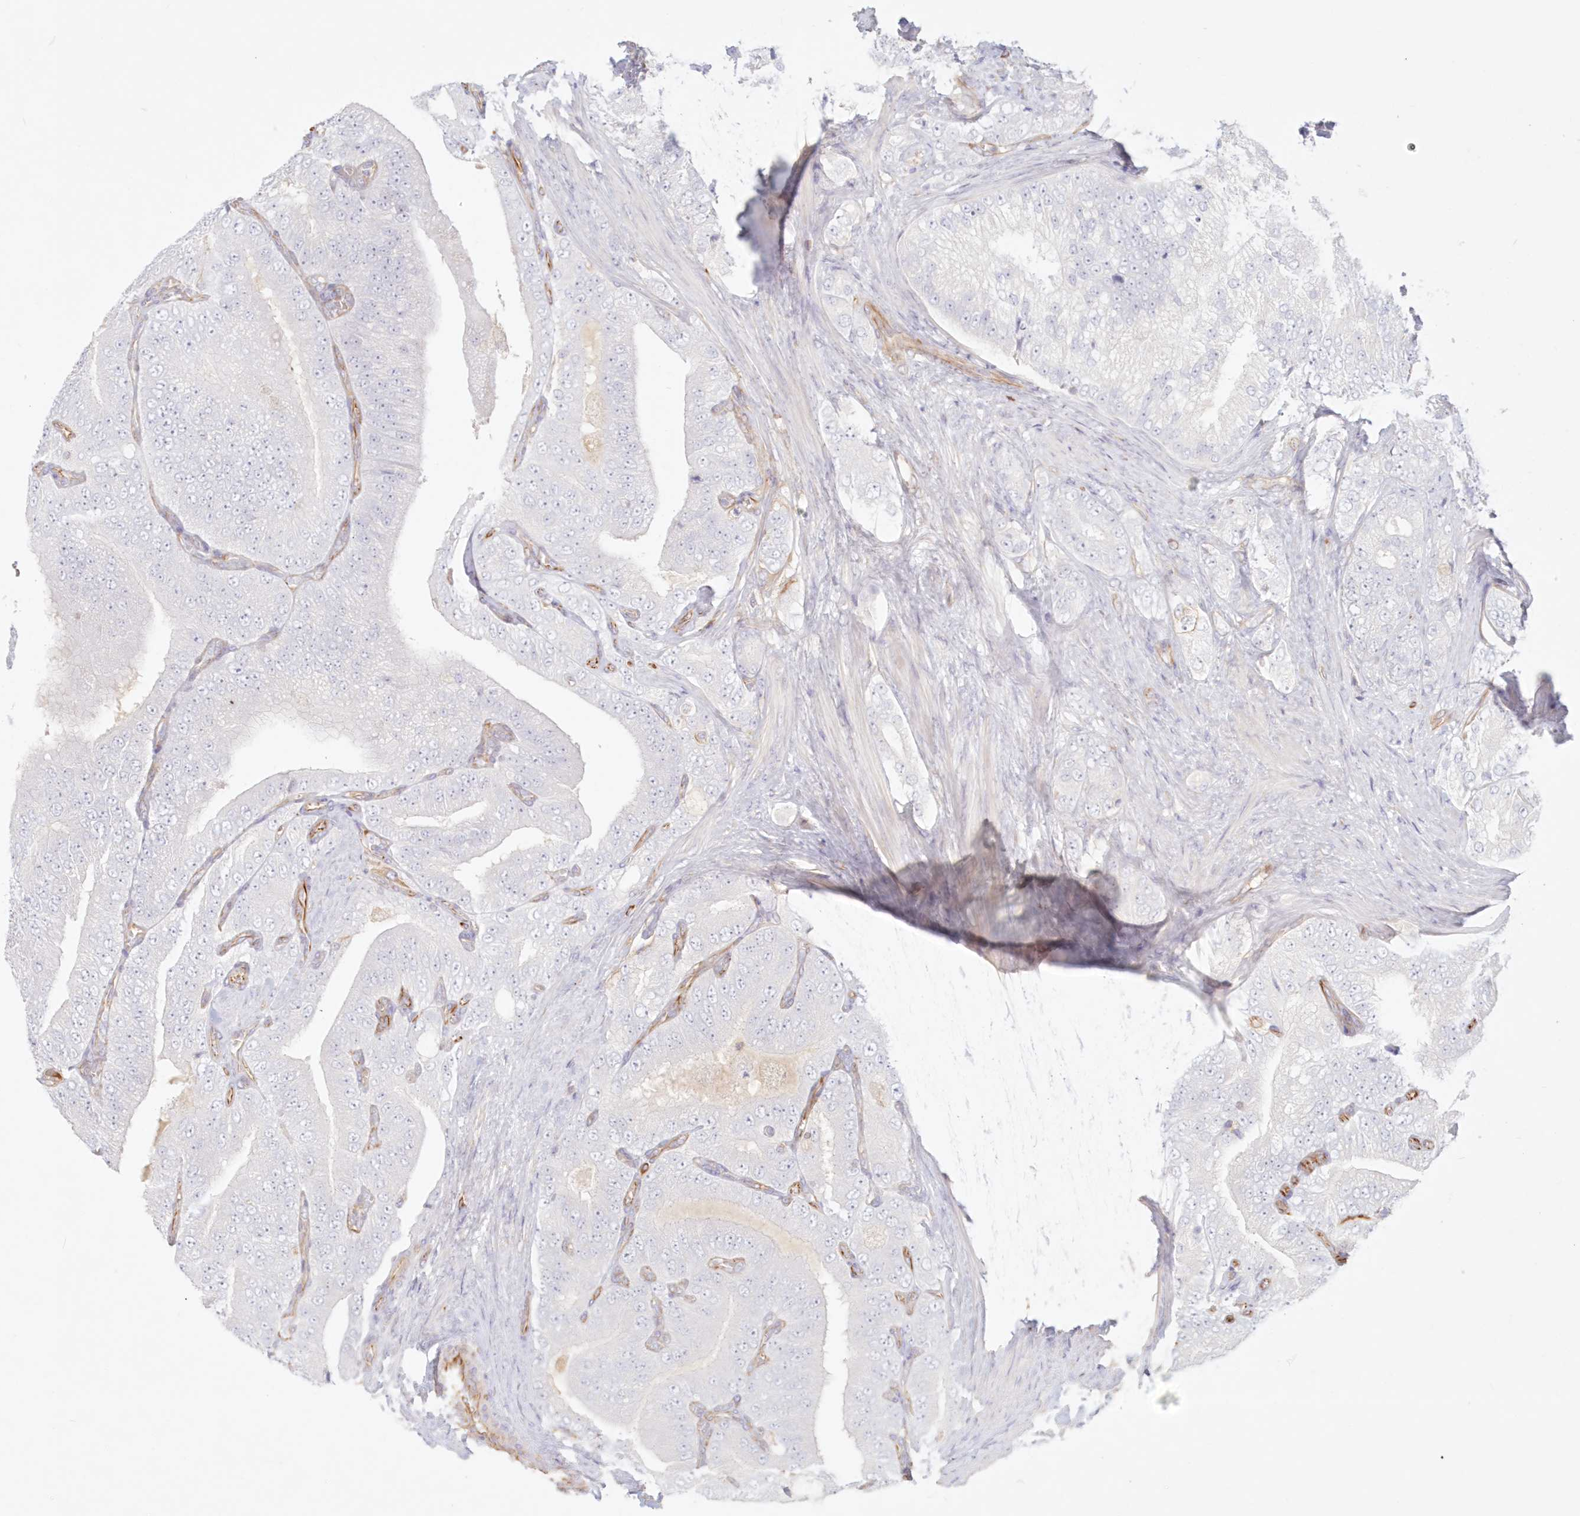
{"staining": {"intensity": "negative", "quantity": "none", "location": "none"}, "tissue": "prostate cancer", "cell_type": "Tumor cells", "image_type": "cancer", "snomed": [{"axis": "morphology", "description": "Adenocarcinoma, High grade"}, {"axis": "topography", "description": "Prostate"}], "caption": "Immunohistochemistry photomicrograph of neoplastic tissue: prostate high-grade adenocarcinoma stained with DAB shows no significant protein staining in tumor cells.", "gene": "DMRTB1", "patient": {"sex": "male", "age": 58}}